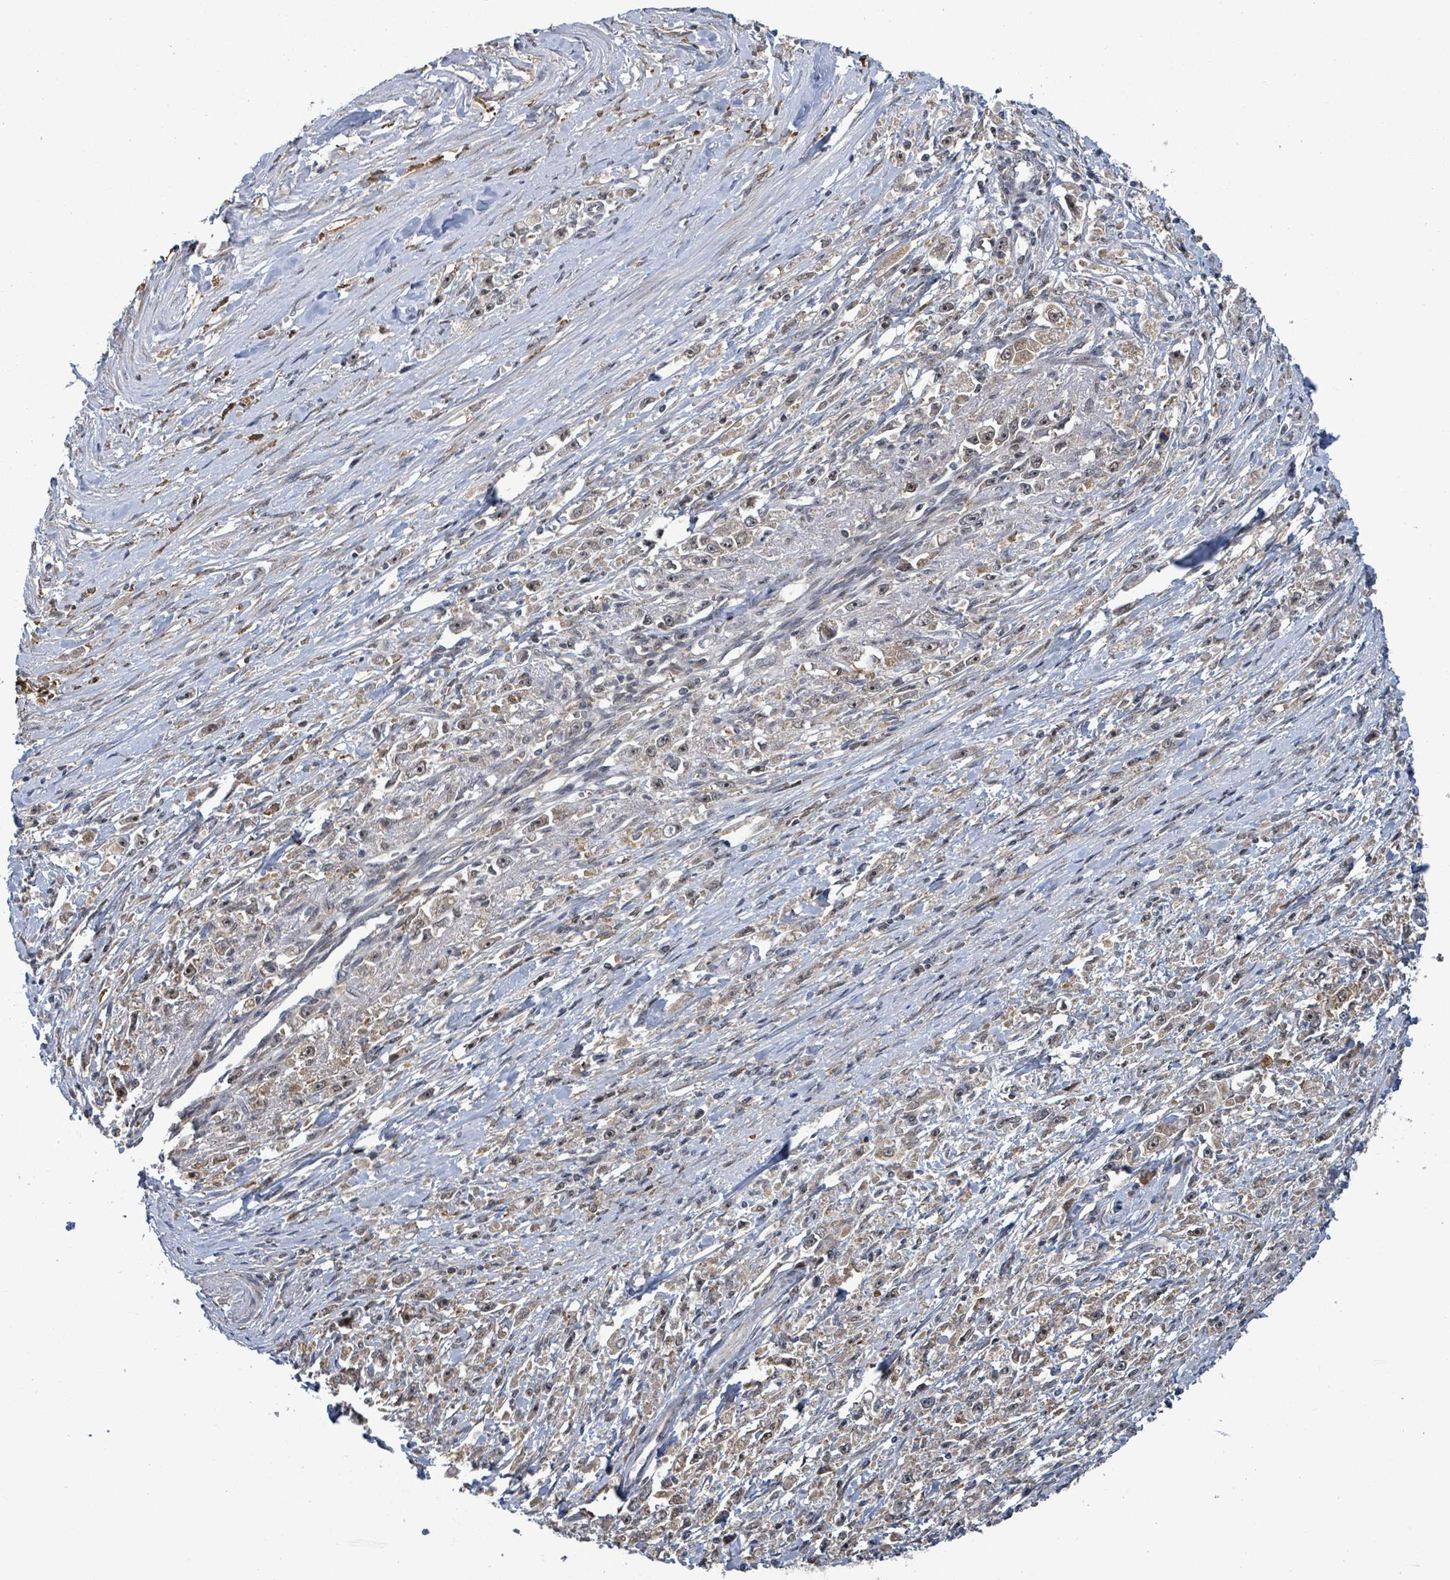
{"staining": {"intensity": "weak", "quantity": "<25%", "location": "cytoplasmic/membranous"}, "tissue": "stomach cancer", "cell_type": "Tumor cells", "image_type": "cancer", "snomed": [{"axis": "morphology", "description": "Adenocarcinoma, NOS"}, {"axis": "topography", "description": "Stomach"}], "caption": "Image shows no significant protein expression in tumor cells of adenocarcinoma (stomach). Nuclei are stained in blue.", "gene": "FBXO6", "patient": {"sex": "female", "age": 59}}